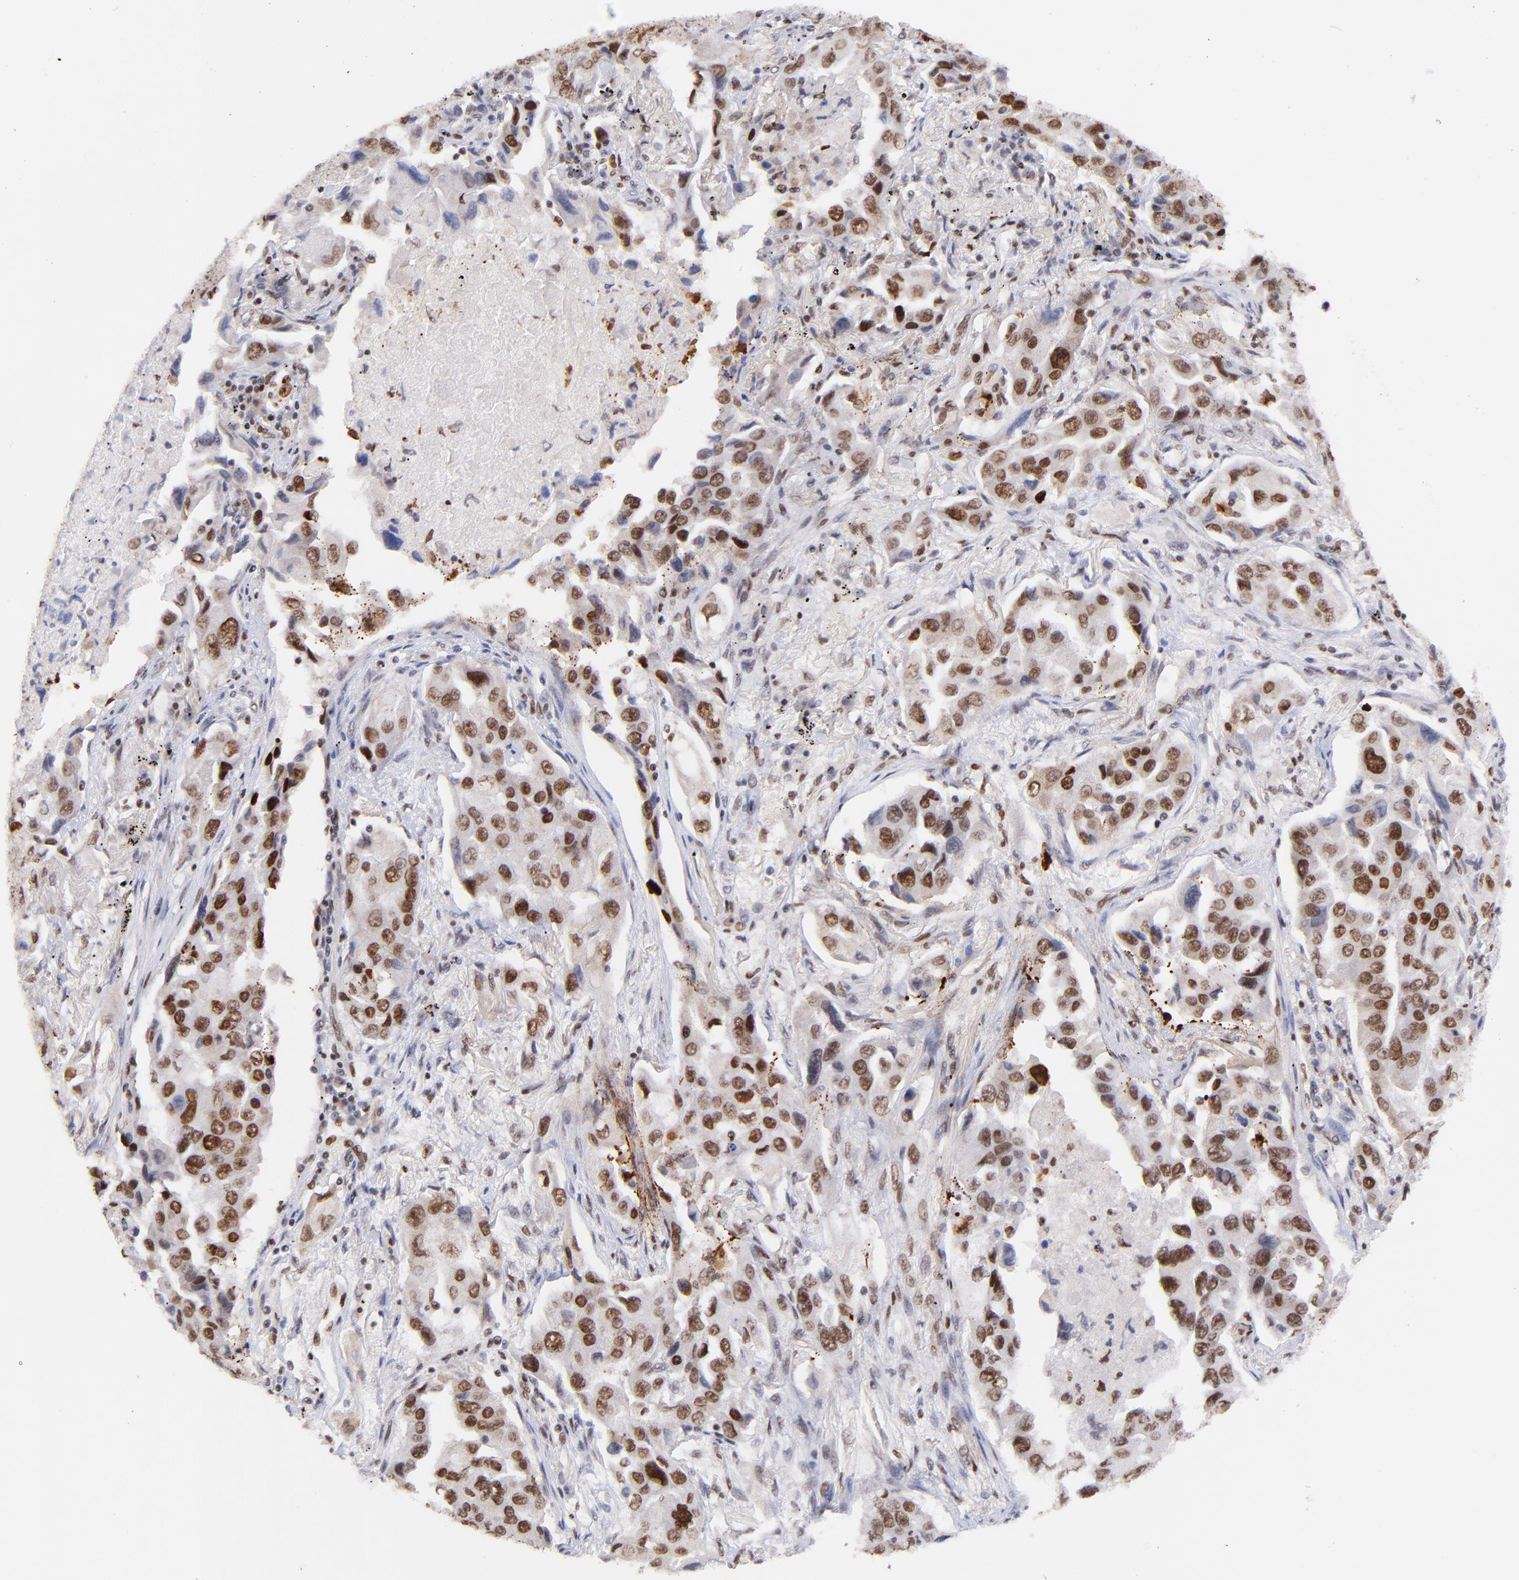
{"staining": {"intensity": "moderate", "quantity": ">75%", "location": "nuclear"}, "tissue": "lung cancer", "cell_type": "Tumor cells", "image_type": "cancer", "snomed": [{"axis": "morphology", "description": "Adenocarcinoma, NOS"}, {"axis": "topography", "description": "Lung"}], "caption": "A brown stain shows moderate nuclear staining of a protein in lung adenocarcinoma tumor cells.", "gene": "MIDEAS", "patient": {"sex": "female", "age": 65}}